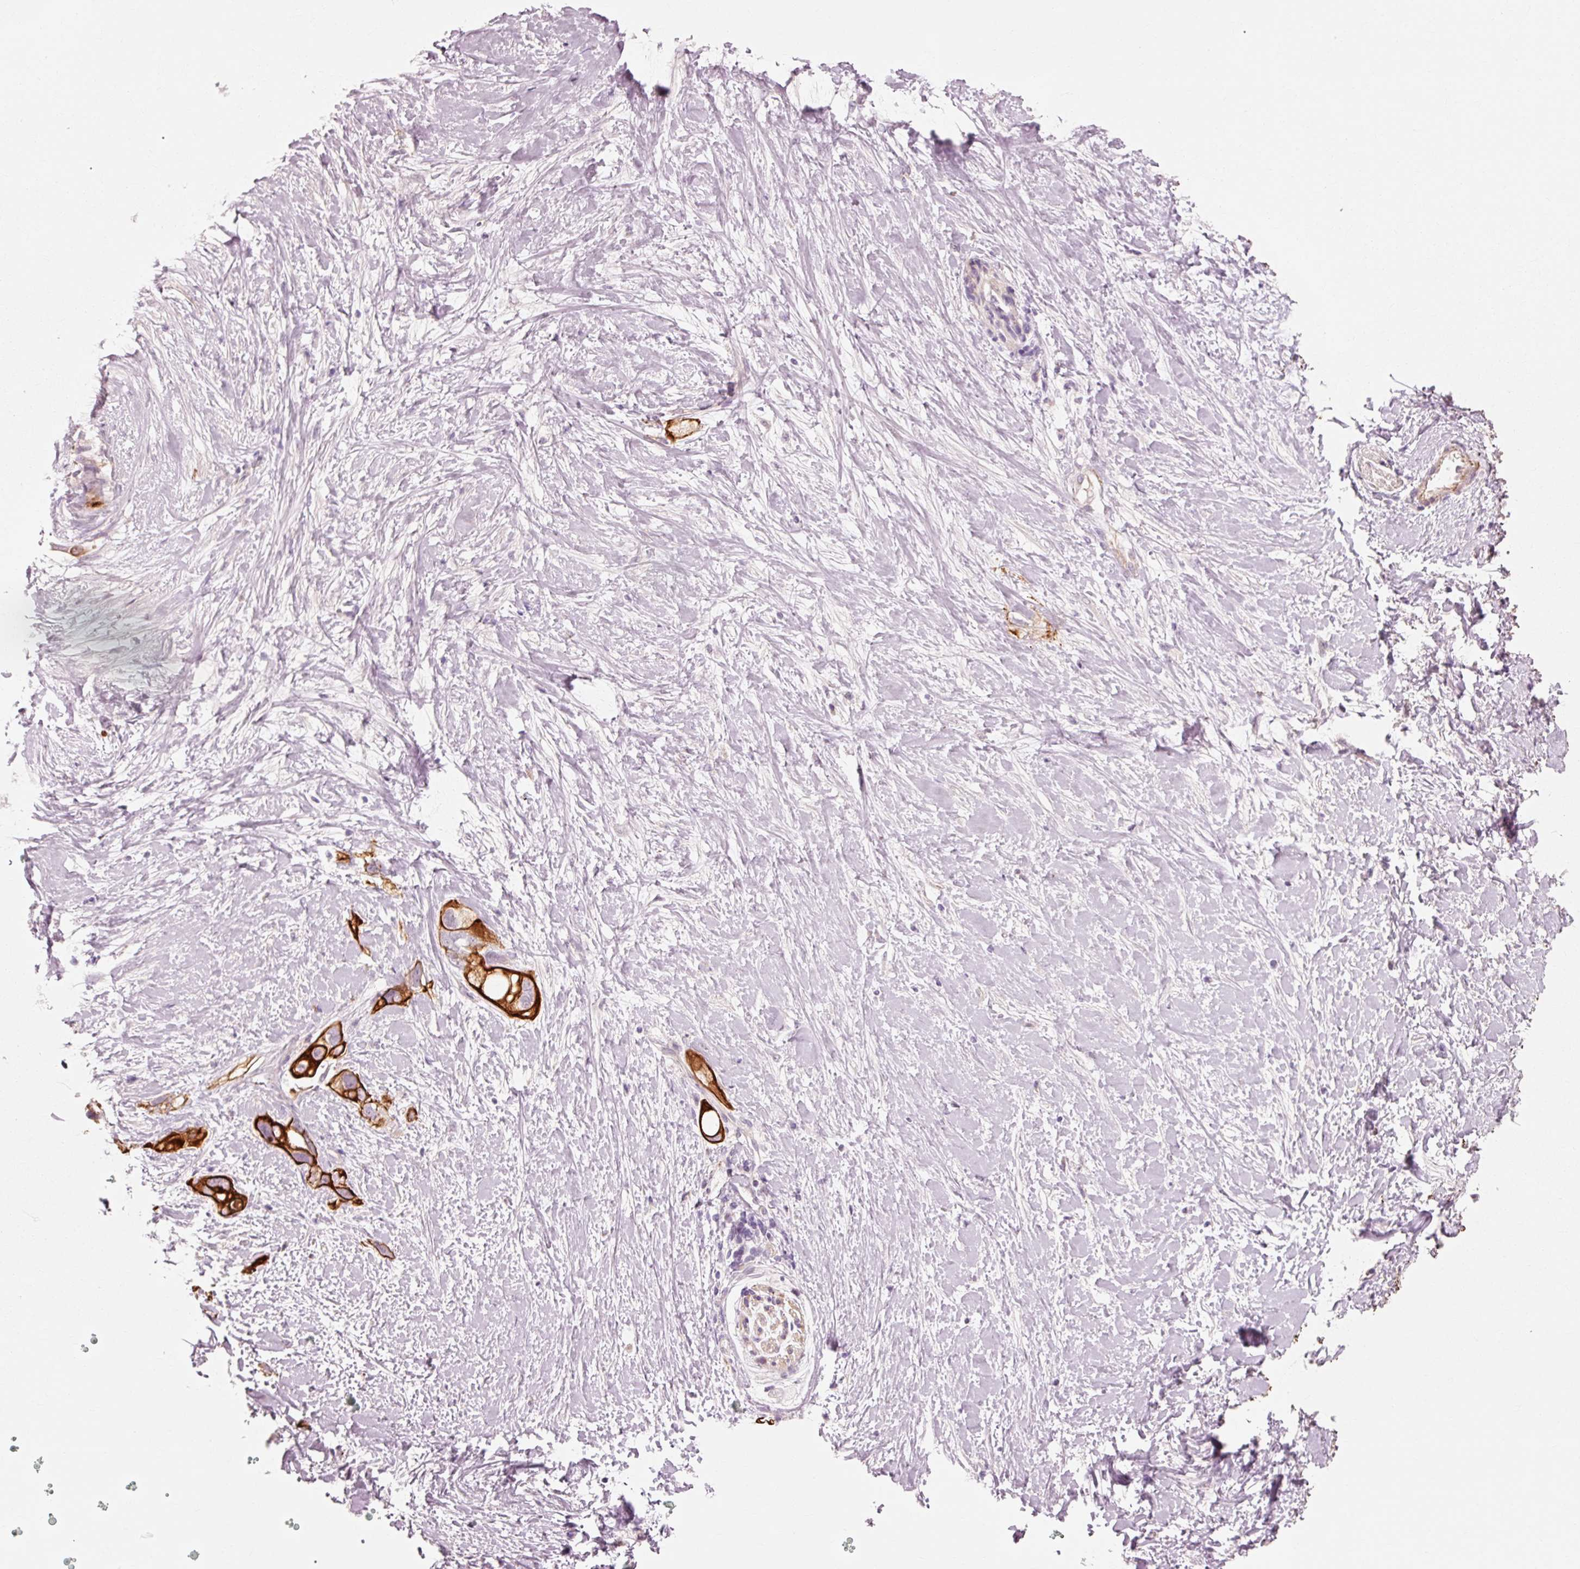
{"staining": {"intensity": "strong", "quantity": ">75%", "location": "cytoplasmic/membranous"}, "tissue": "pancreatic cancer", "cell_type": "Tumor cells", "image_type": "cancer", "snomed": [{"axis": "morphology", "description": "Adenocarcinoma, NOS"}, {"axis": "topography", "description": "Pancreas"}], "caption": "DAB (3,3'-diaminobenzidine) immunohistochemical staining of human adenocarcinoma (pancreatic) demonstrates strong cytoplasmic/membranous protein positivity in about >75% of tumor cells.", "gene": "TRIM73", "patient": {"sex": "female", "age": 56}}